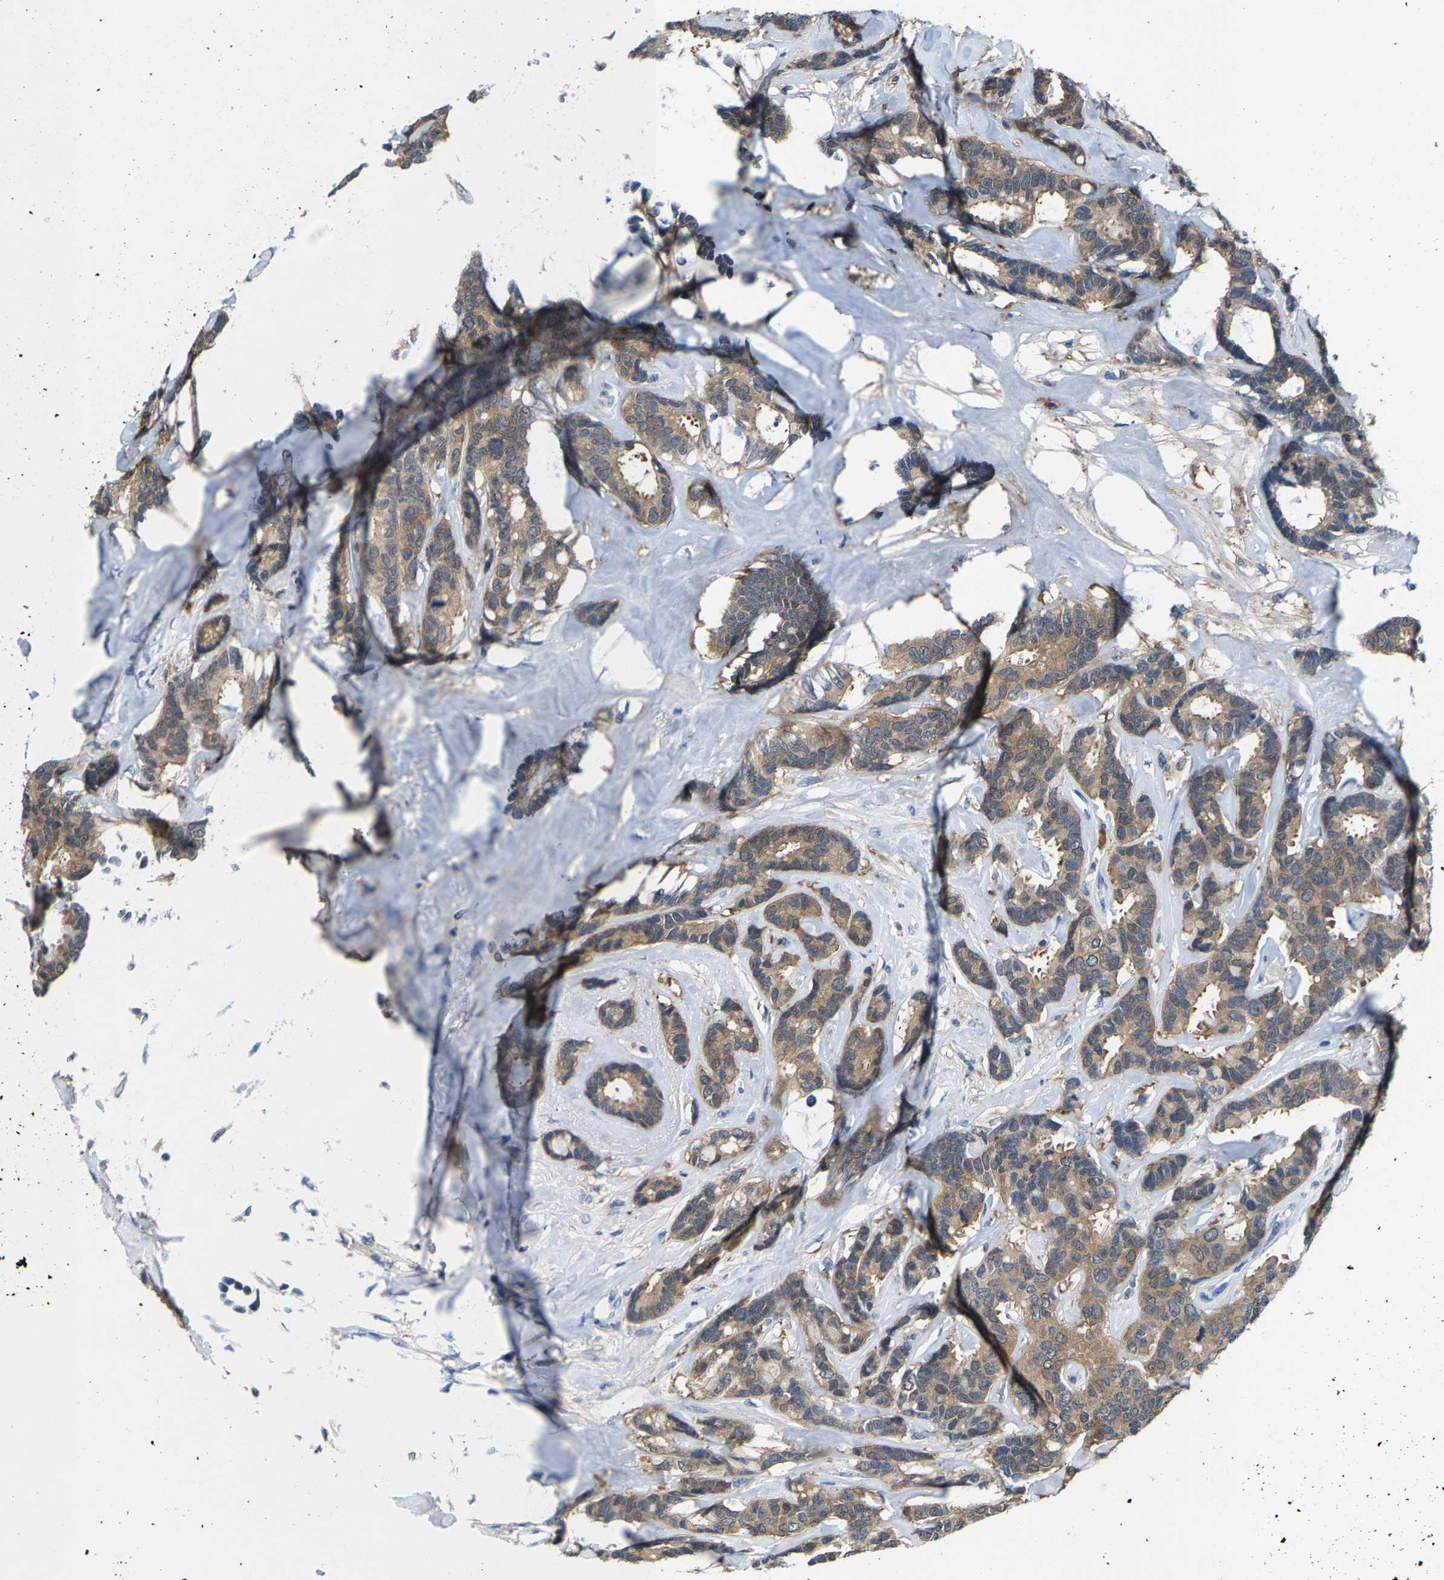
{"staining": {"intensity": "moderate", "quantity": ">75%", "location": "cytoplasmic/membranous"}, "tissue": "breast cancer", "cell_type": "Tumor cells", "image_type": "cancer", "snomed": [{"axis": "morphology", "description": "Duct carcinoma"}, {"axis": "topography", "description": "Breast"}], "caption": "Moderate cytoplasmic/membranous expression is seen in about >75% of tumor cells in breast cancer (infiltrating ductal carcinoma).", "gene": "SSH3", "patient": {"sex": "female", "age": 87}}